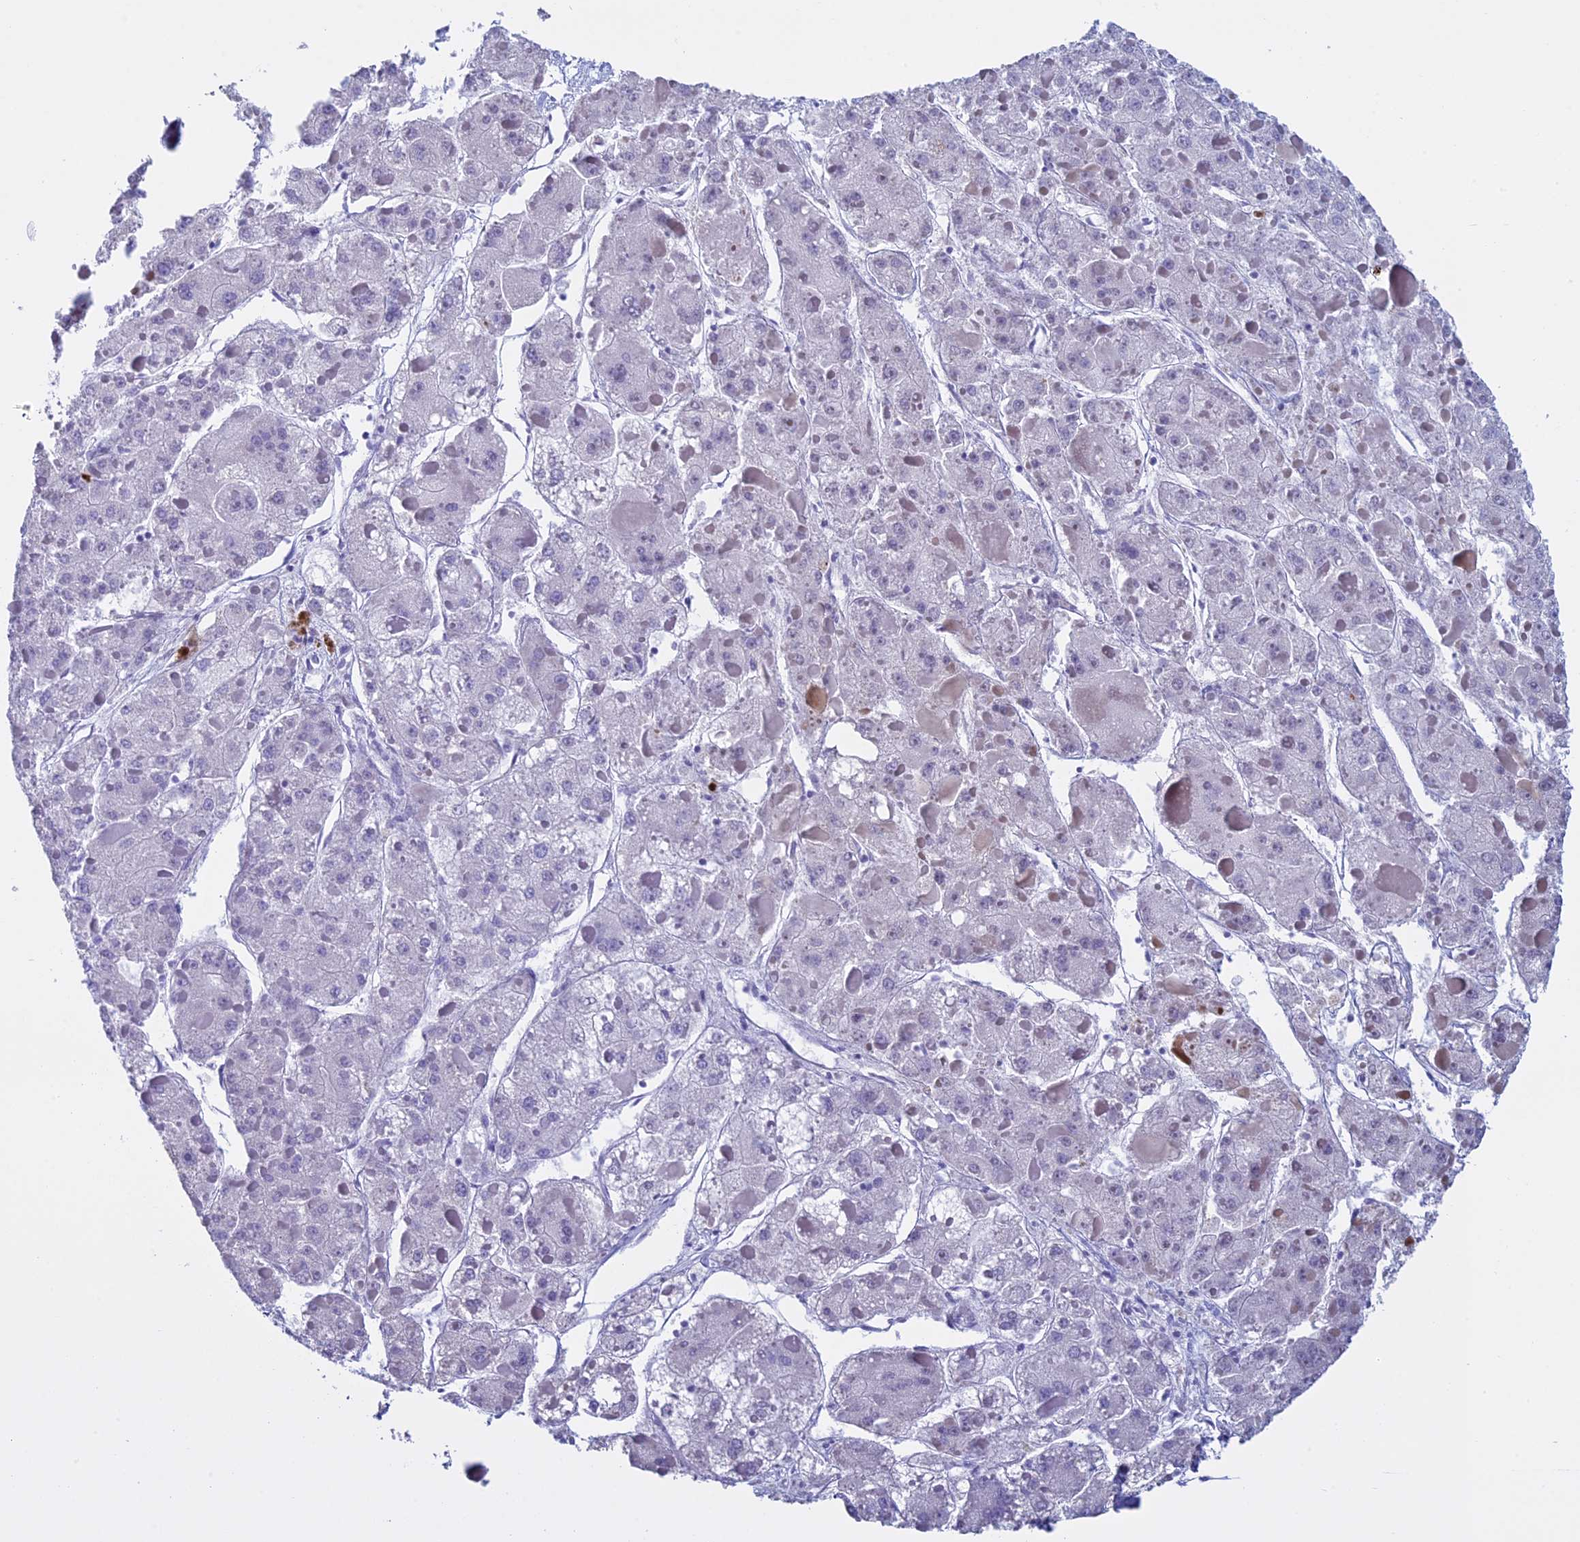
{"staining": {"intensity": "negative", "quantity": "none", "location": "none"}, "tissue": "liver cancer", "cell_type": "Tumor cells", "image_type": "cancer", "snomed": [{"axis": "morphology", "description": "Carcinoma, Hepatocellular, NOS"}, {"axis": "topography", "description": "Liver"}], "caption": "Immunohistochemical staining of liver cancer (hepatocellular carcinoma) exhibits no significant positivity in tumor cells.", "gene": "KCTD21", "patient": {"sex": "female", "age": 73}}